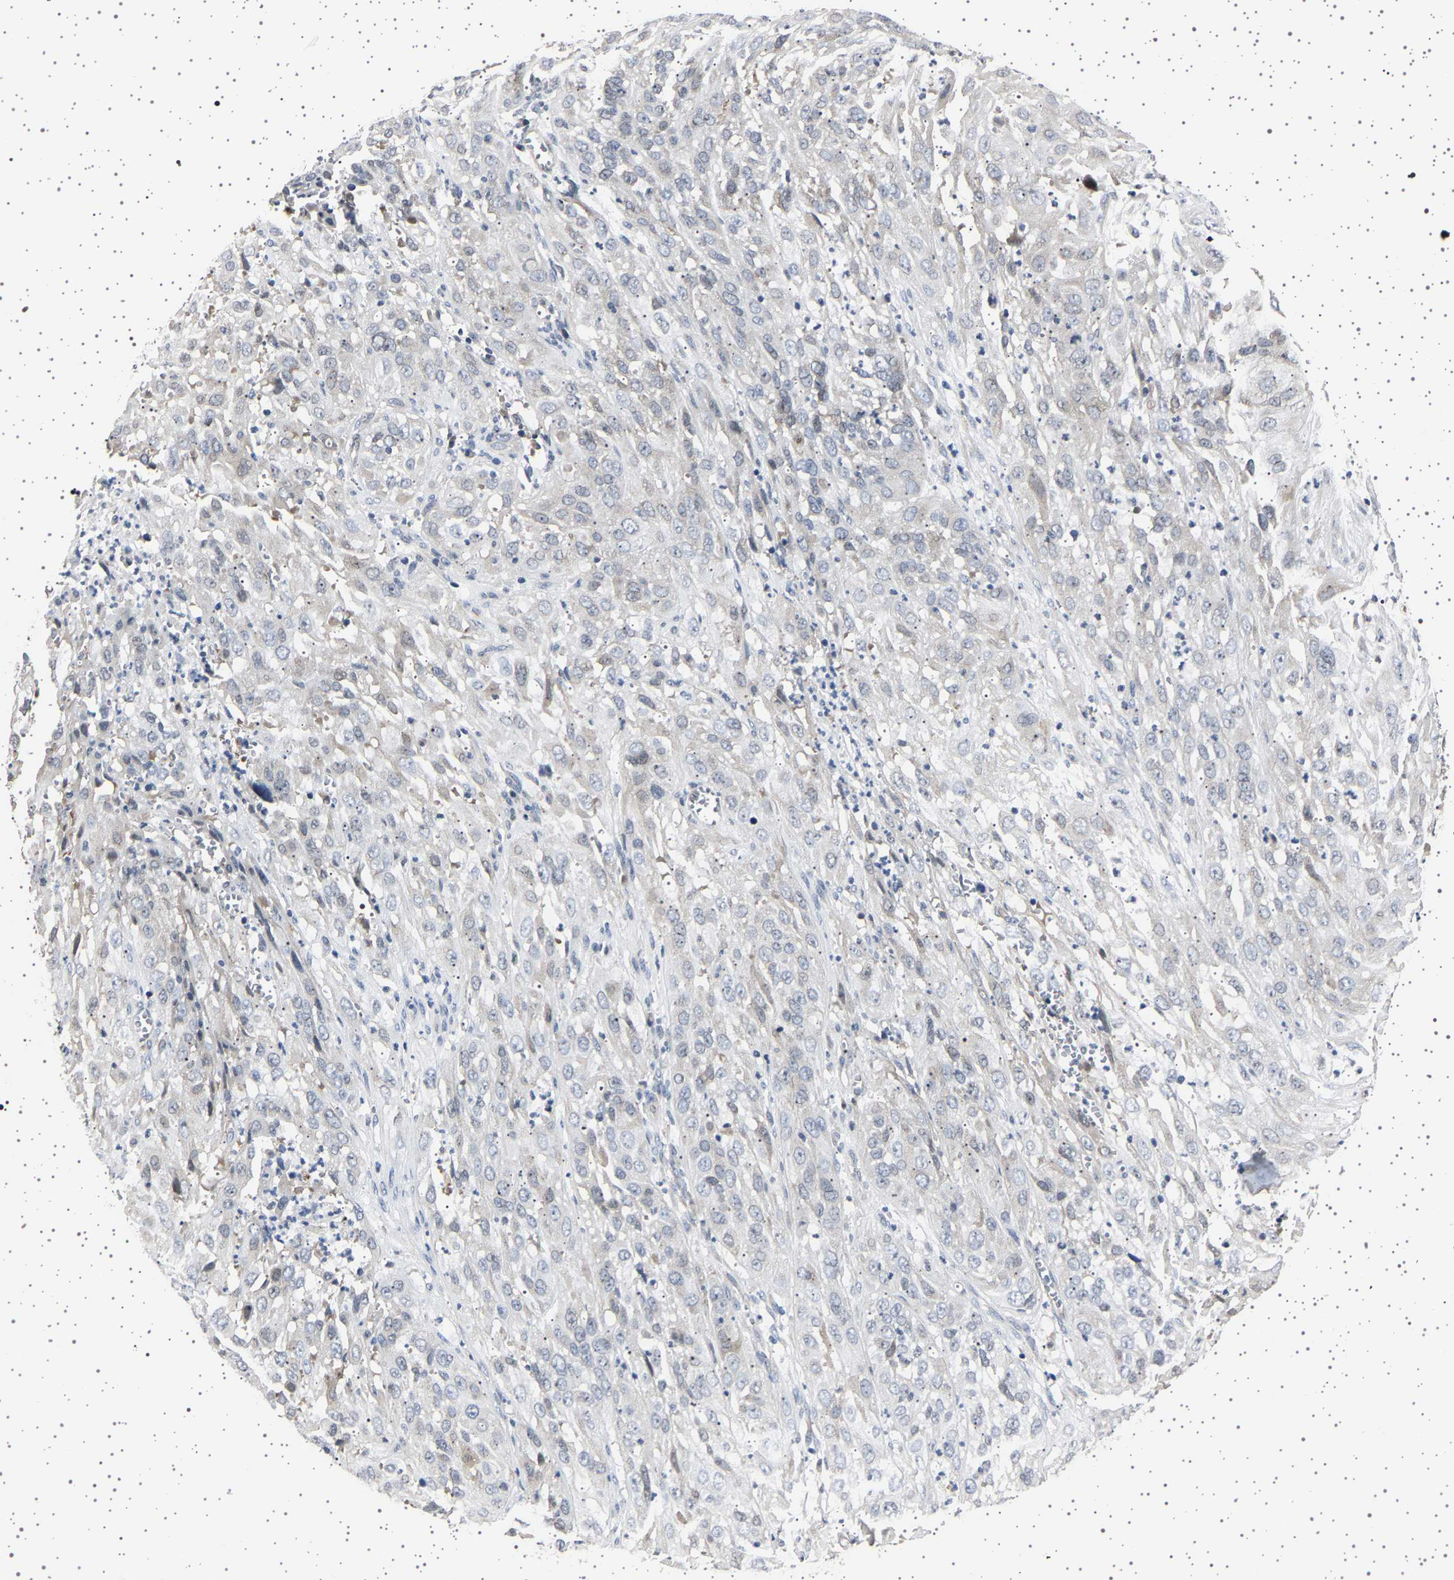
{"staining": {"intensity": "negative", "quantity": "none", "location": "none"}, "tissue": "cervical cancer", "cell_type": "Tumor cells", "image_type": "cancer", "snomed": [{"axis": "morphology", "description": "Squamous cell carcinoma, NOS"}, {"axis": "topography", "description": "Cervix"}], "caption": "Protein analysis of cervical squamous cell carcinoma demonstrates no significant expression in tumor cells.", "gene": "IL10RB", "patient": {"sex": "female", "age": 32}}